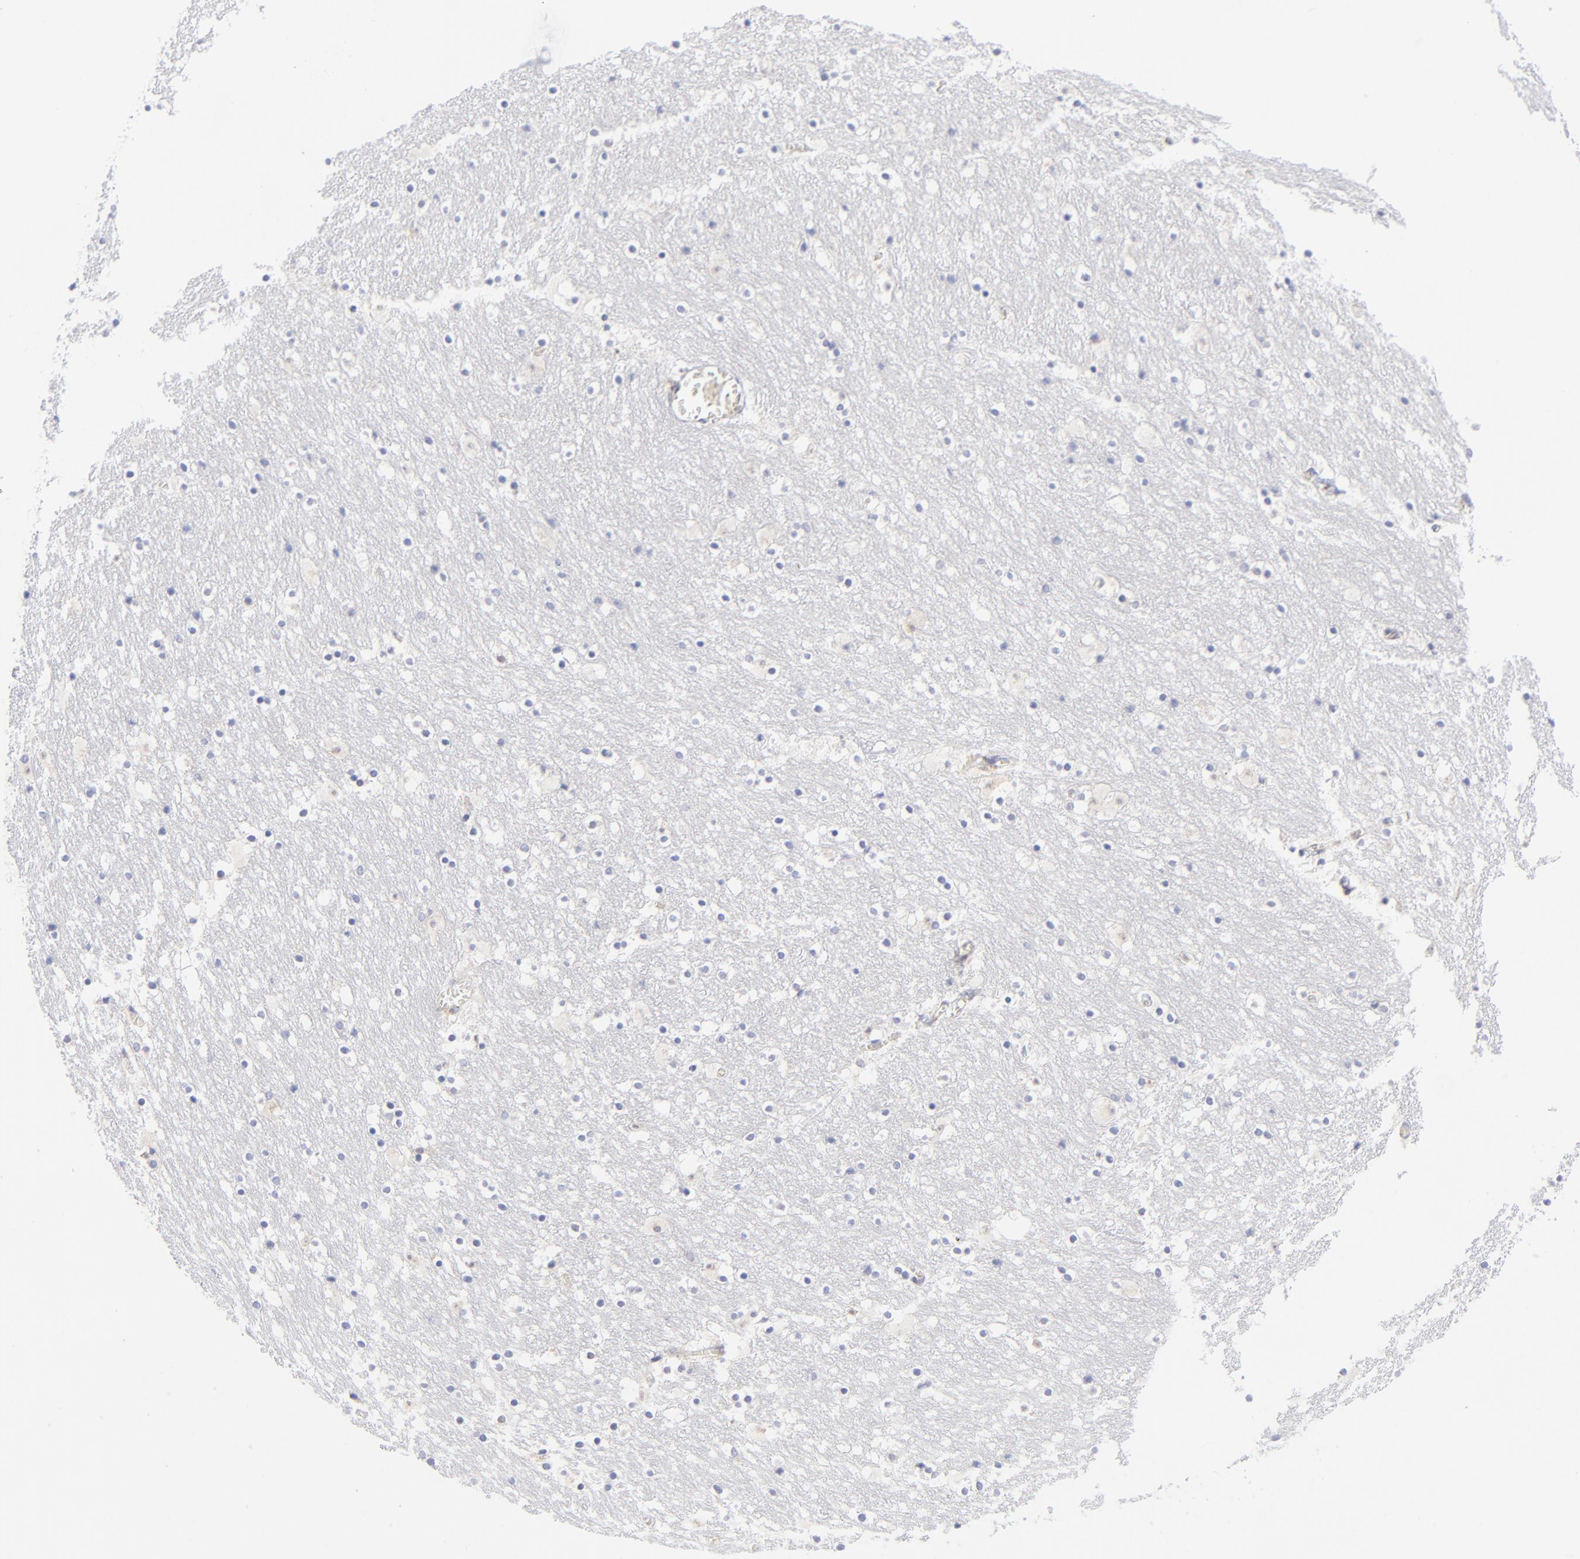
{"staining": {"intensity": "negative", "quantity": "none", "location": "none"}, "tissue": "caudate", "cell_type": "Glial cells", "image_type": "normal", "snomed": [{"axis": "morphology", "description": "Normal tissue, NOS"}, {"axis": "topography", "description": "Lateral ventricle wall"}], "caption": "Immunohistochemistry of unremarkable human caudate exhibits no staining in glial cells. (DAB (3,3'-diaminobenzidine) immunohistochemistry with hematoxylin counter stain).", "gene": "EIF2AK2", "patient": {"sex": "male", "age": 45}}